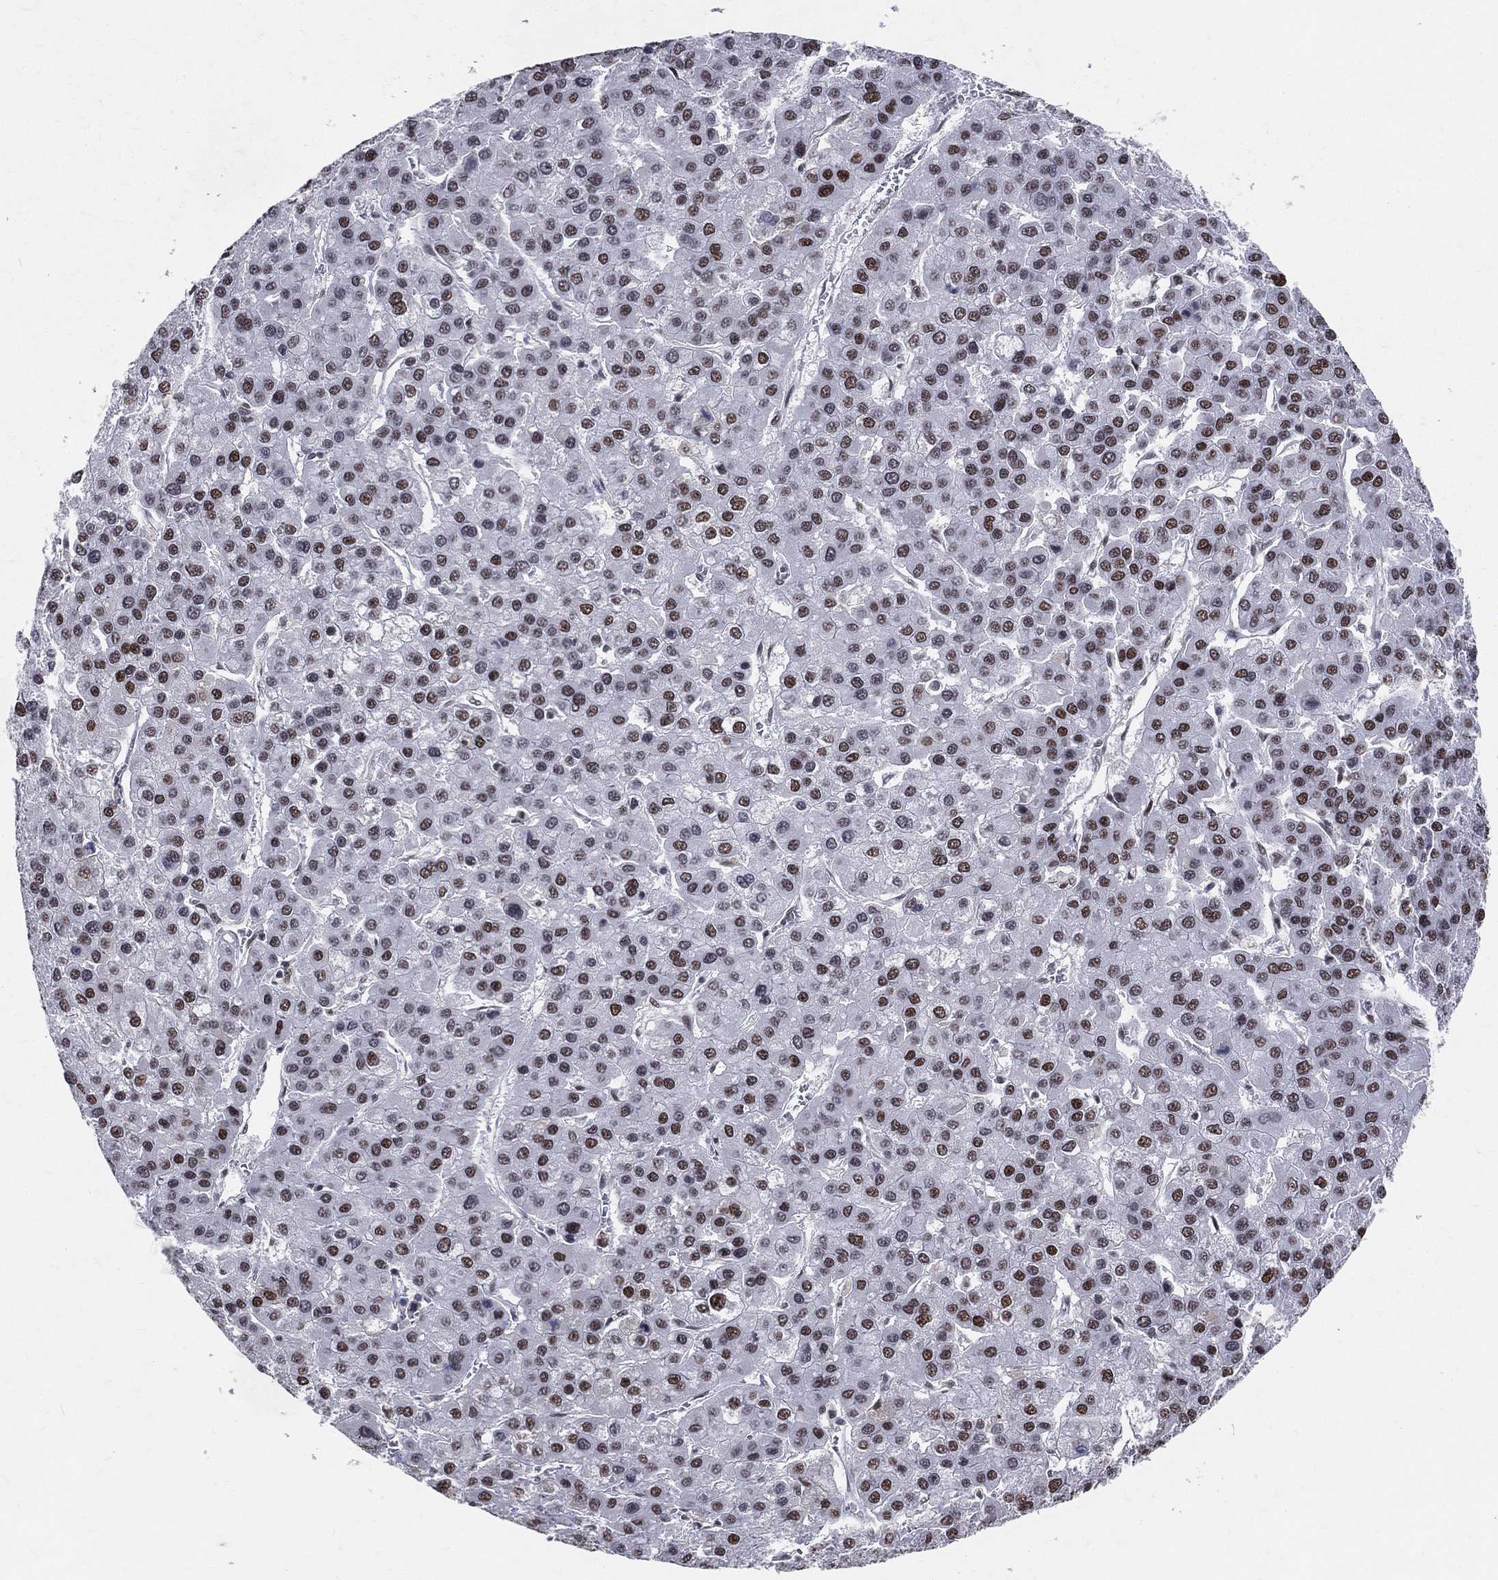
{"staining": {"intensity": "strong", "quantity": "25%-75%", "location": "nuclear"}, "tissue": "liver cancer", "cell_type": "Tumor cells", "image_type": "cancer", "snomed": [{"axis": "morphology", "description": "Carcinoma, Hepatocellular, NOS"}, {"axis": "topography", "description": "Liver"}], "caption": "Protein staining by immunohistochemistry (IHC) displays strong nuclear expression in about 25%-75% of tumor cells in liver cancer (hepatocellular carcinoma).", "gene": "CDK7", "patient": {"sex": "female", "age": 41}}